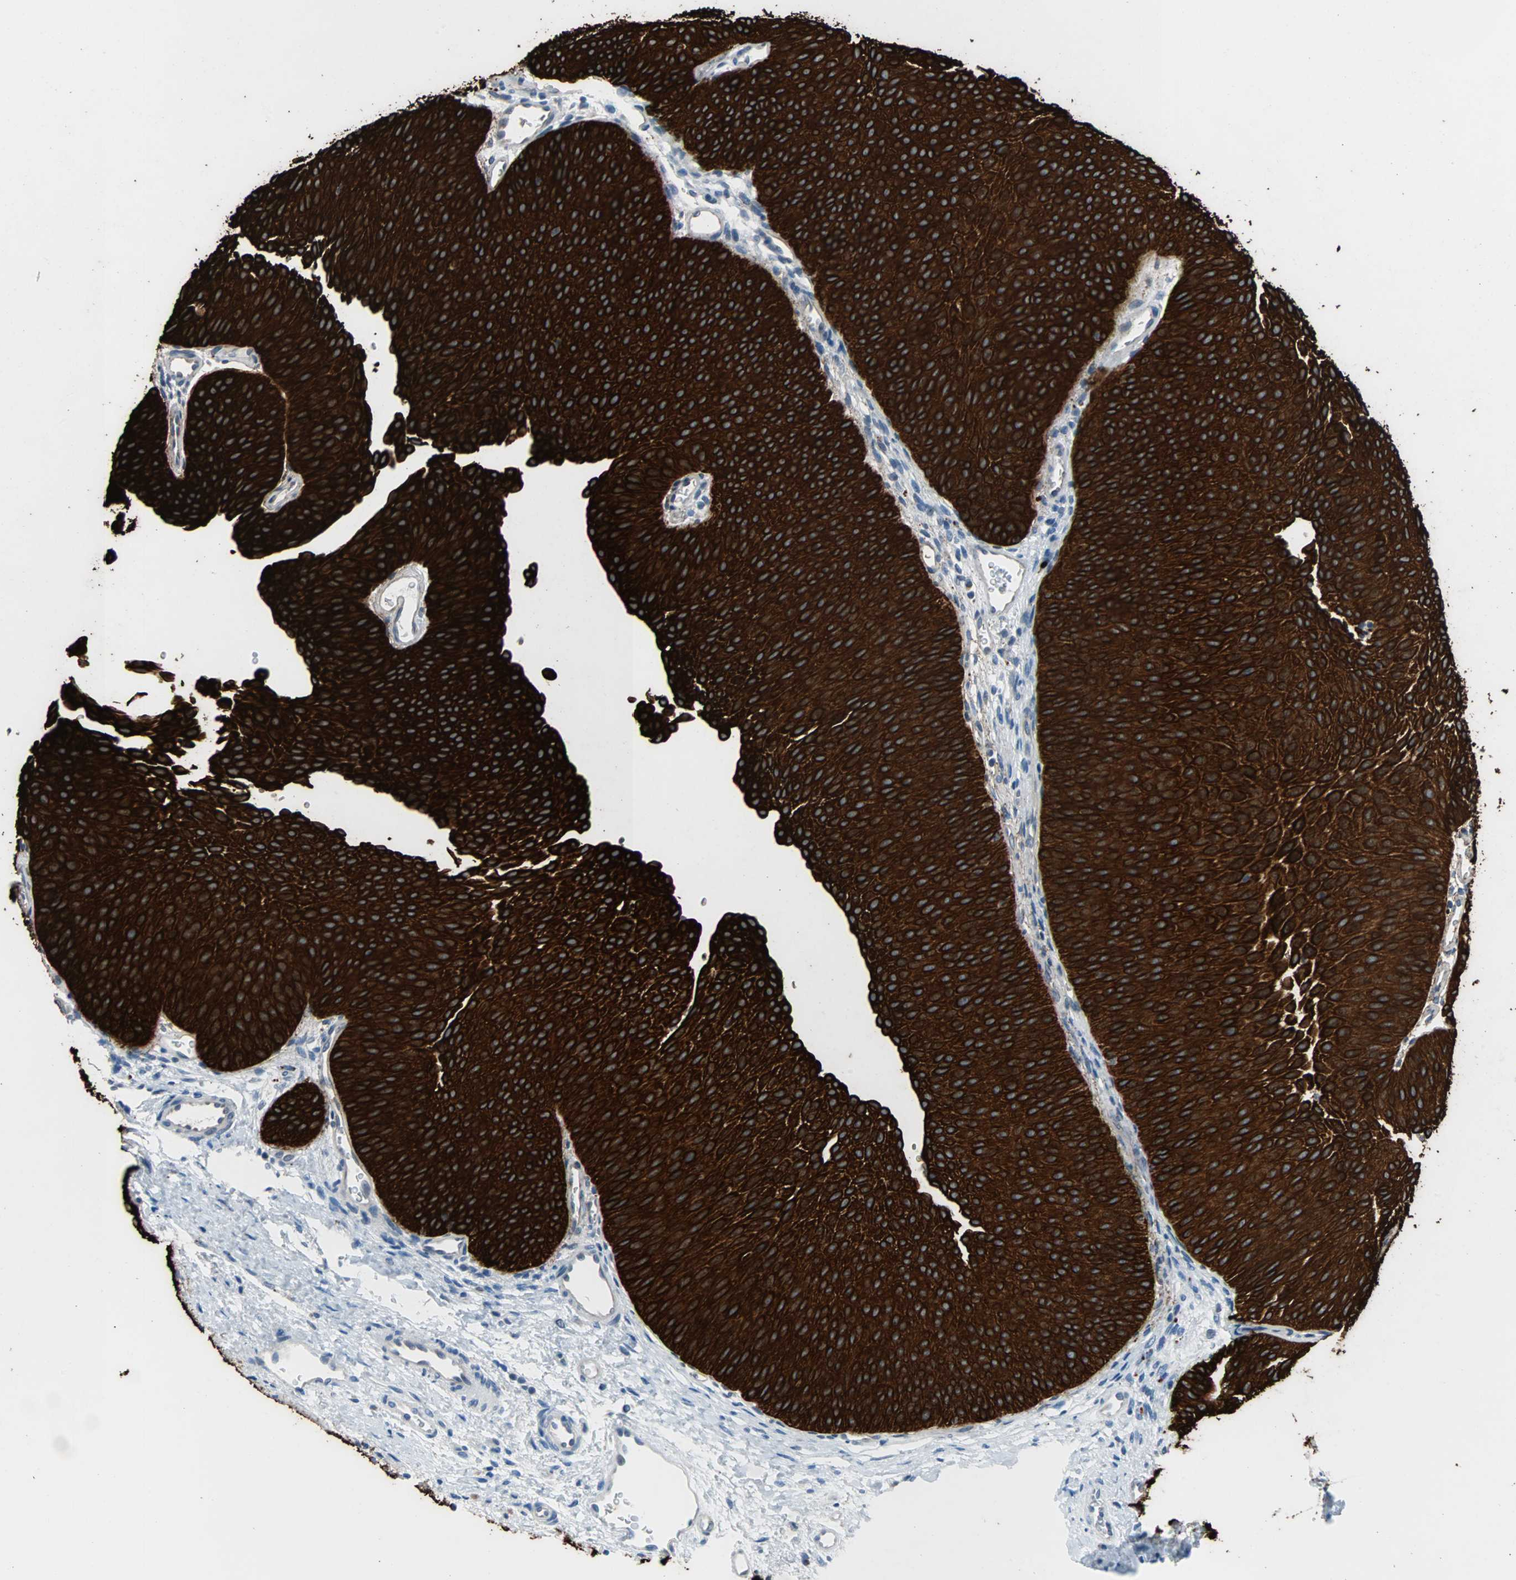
{"staining": {"intensity": "strong", "quantity": ">75%", "location": "cytoplasmic/membranous"}, "tissue": "urothelial cancer", "cell_type": "Tumor cells", "image_type": "cancer", "snomed": [{"axis": "morphology", "description": "Urothelial carcinoma, Low grade"}, {"axis": "topography", "description": "Urinary bladder"}], "caption": "IHC (DAB) staining of human urothelial cancer shows strong cytoplasmic/membranous protein positivity in about >75% of tumor cells.", "gene": "KRT7", "patient": {"sex": "female", "age": 60}}